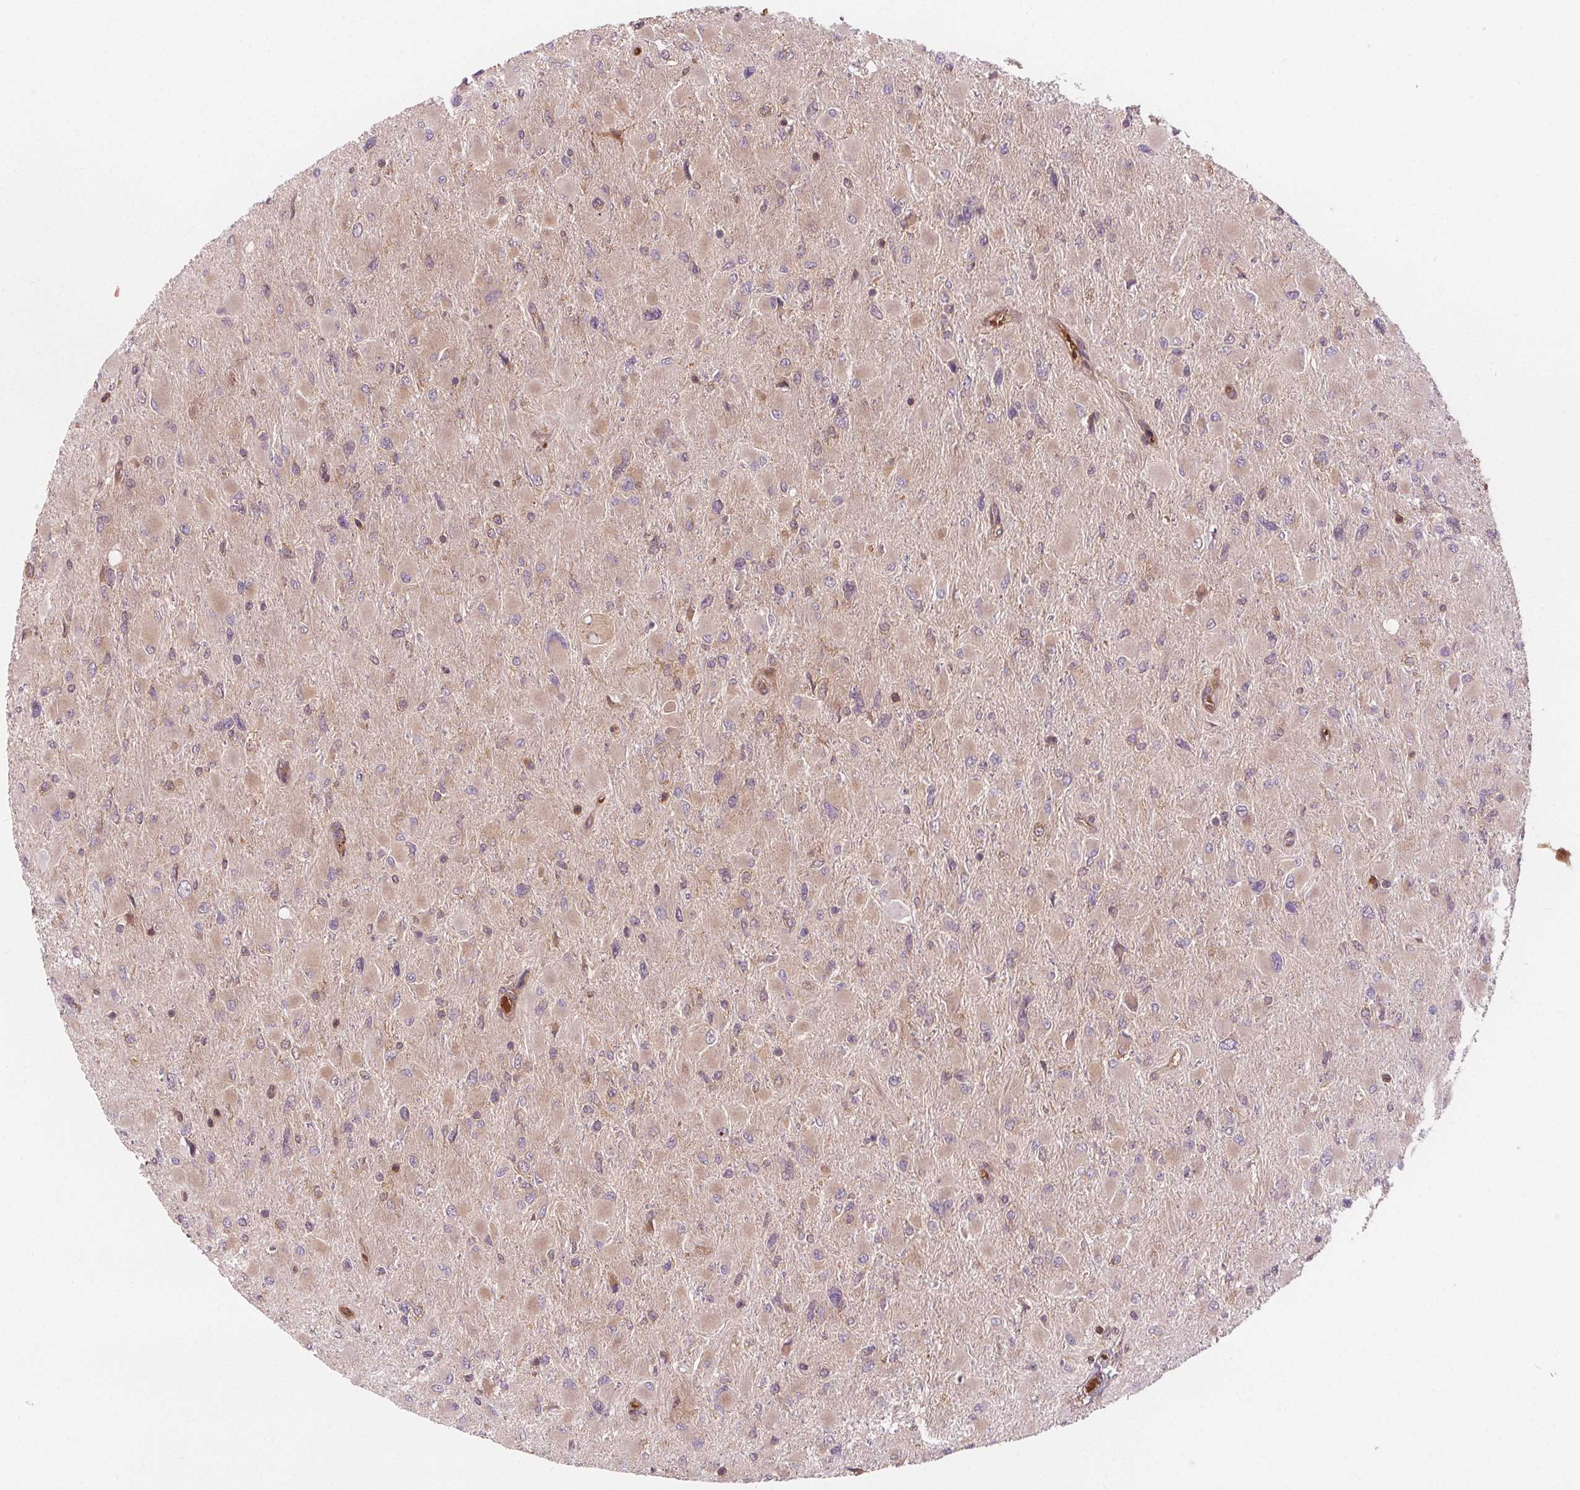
{"staining": {"intensity": "negative", "quantity": "none", "location": "none"}, "tissue": "glioma", "cell_type": "Tumor cells", "image_type": "cancer", "snomed": [{"axis": "morphology", "description": "Glioma, malignant, High grade"}, {"axis": "topography", "description": "Cerebral cortex"}], "caption": "Immunohistochemical staining of human malignant high-grade glioma reveals no significant positivity in tumor cells.", "gene": "EIF3D", "patient": {"sex": "female", "age": 36}}